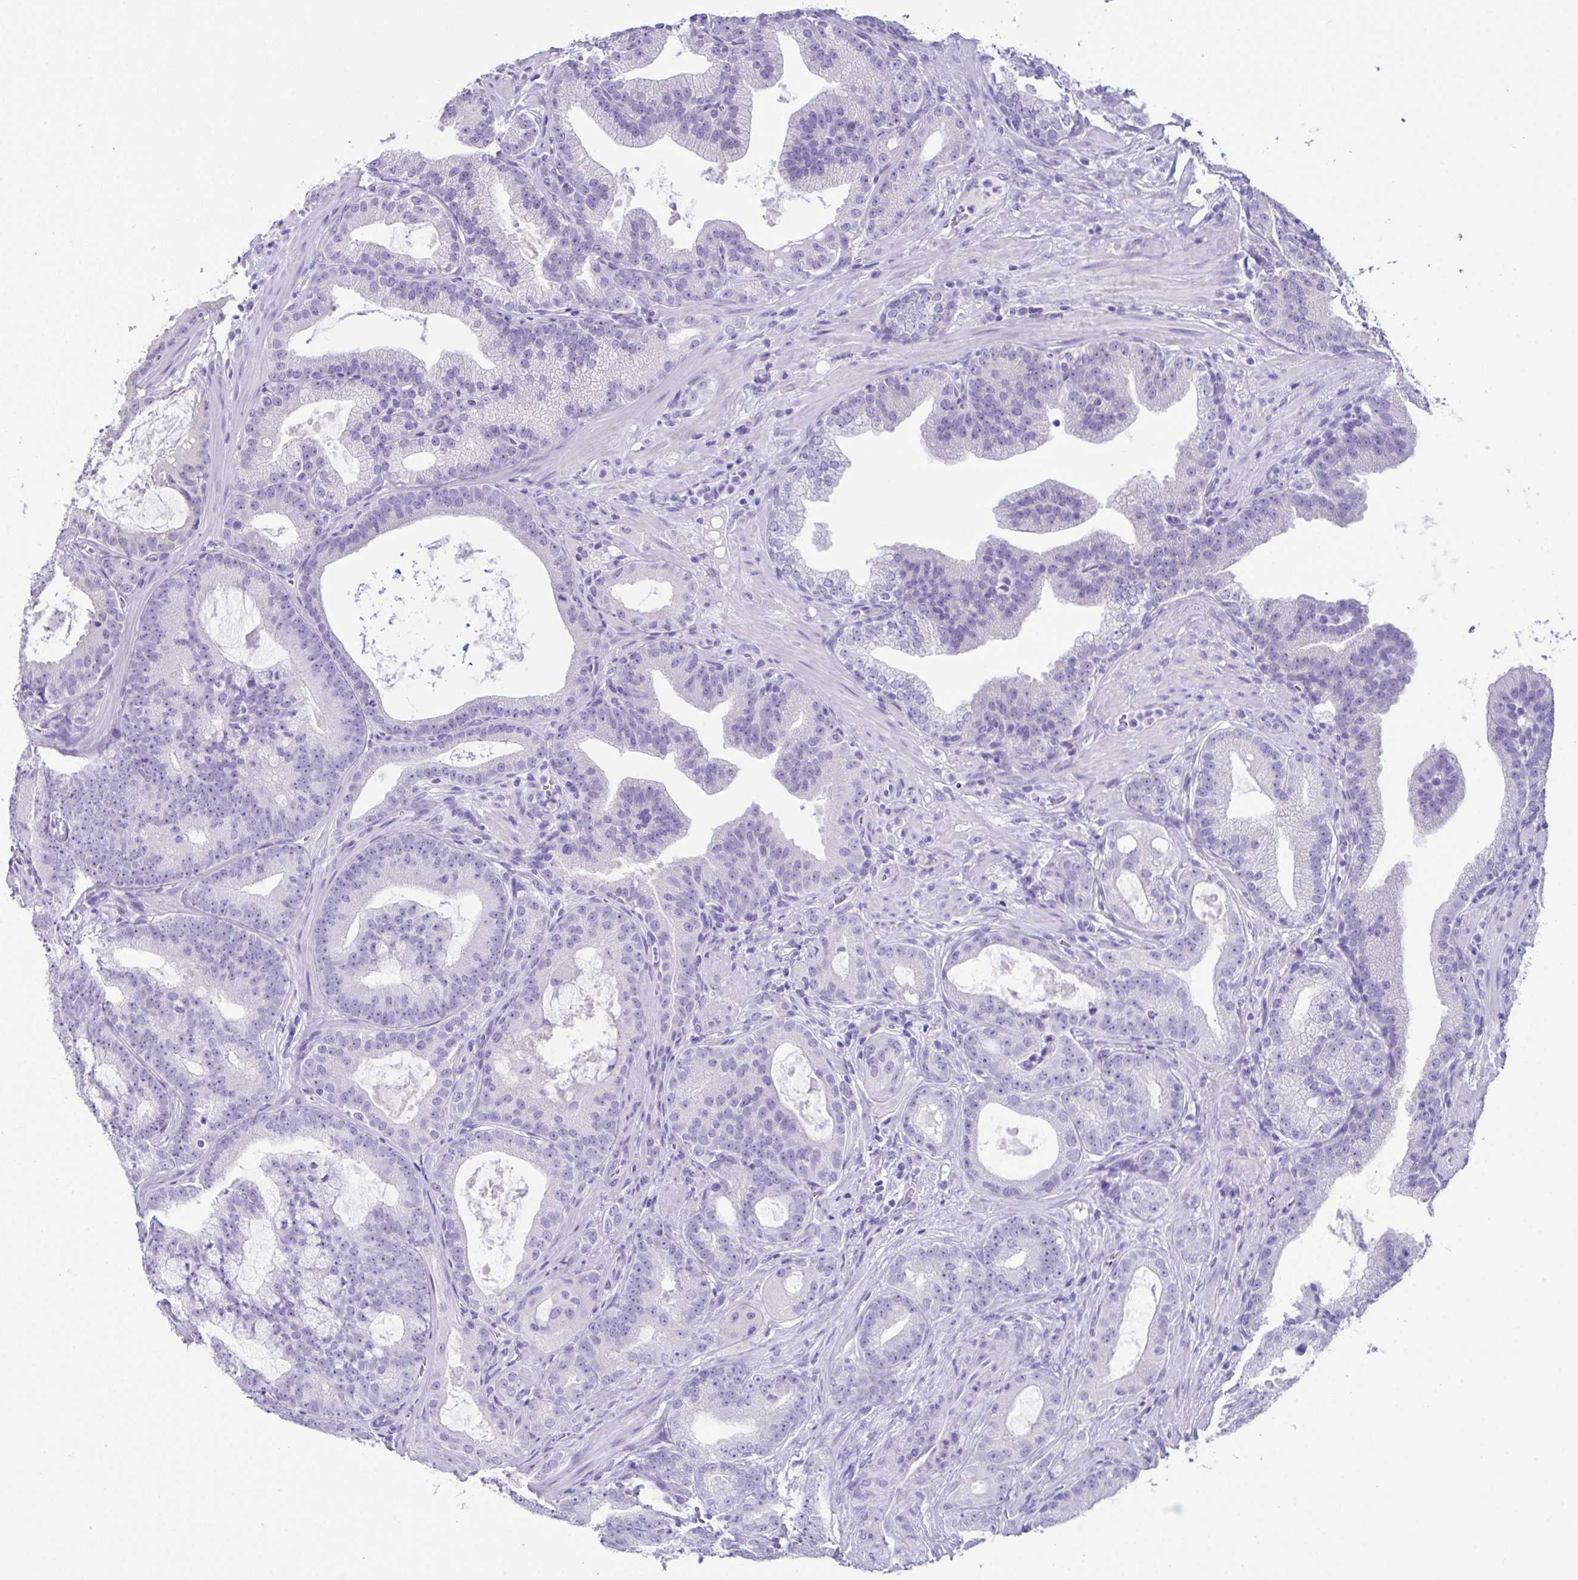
{"staining": {"intensity": "negative", "quantity": "none", "location": "none"}, "tissue": "prostate cancer", "cell_type": "Tumor cells", "image_type": "cancer", "snomed": [{"axis": "morphology", "description": "Adenocarcinoma, High grade"}, {"axis": "topography", "description": "Prostate"}], "caption": "IHC of prostate adenocarcinoma (high-grade) displays no staining in tumor cells.", "gene": "LGALS4", "patient": {"sex": "male", "age": 65}}